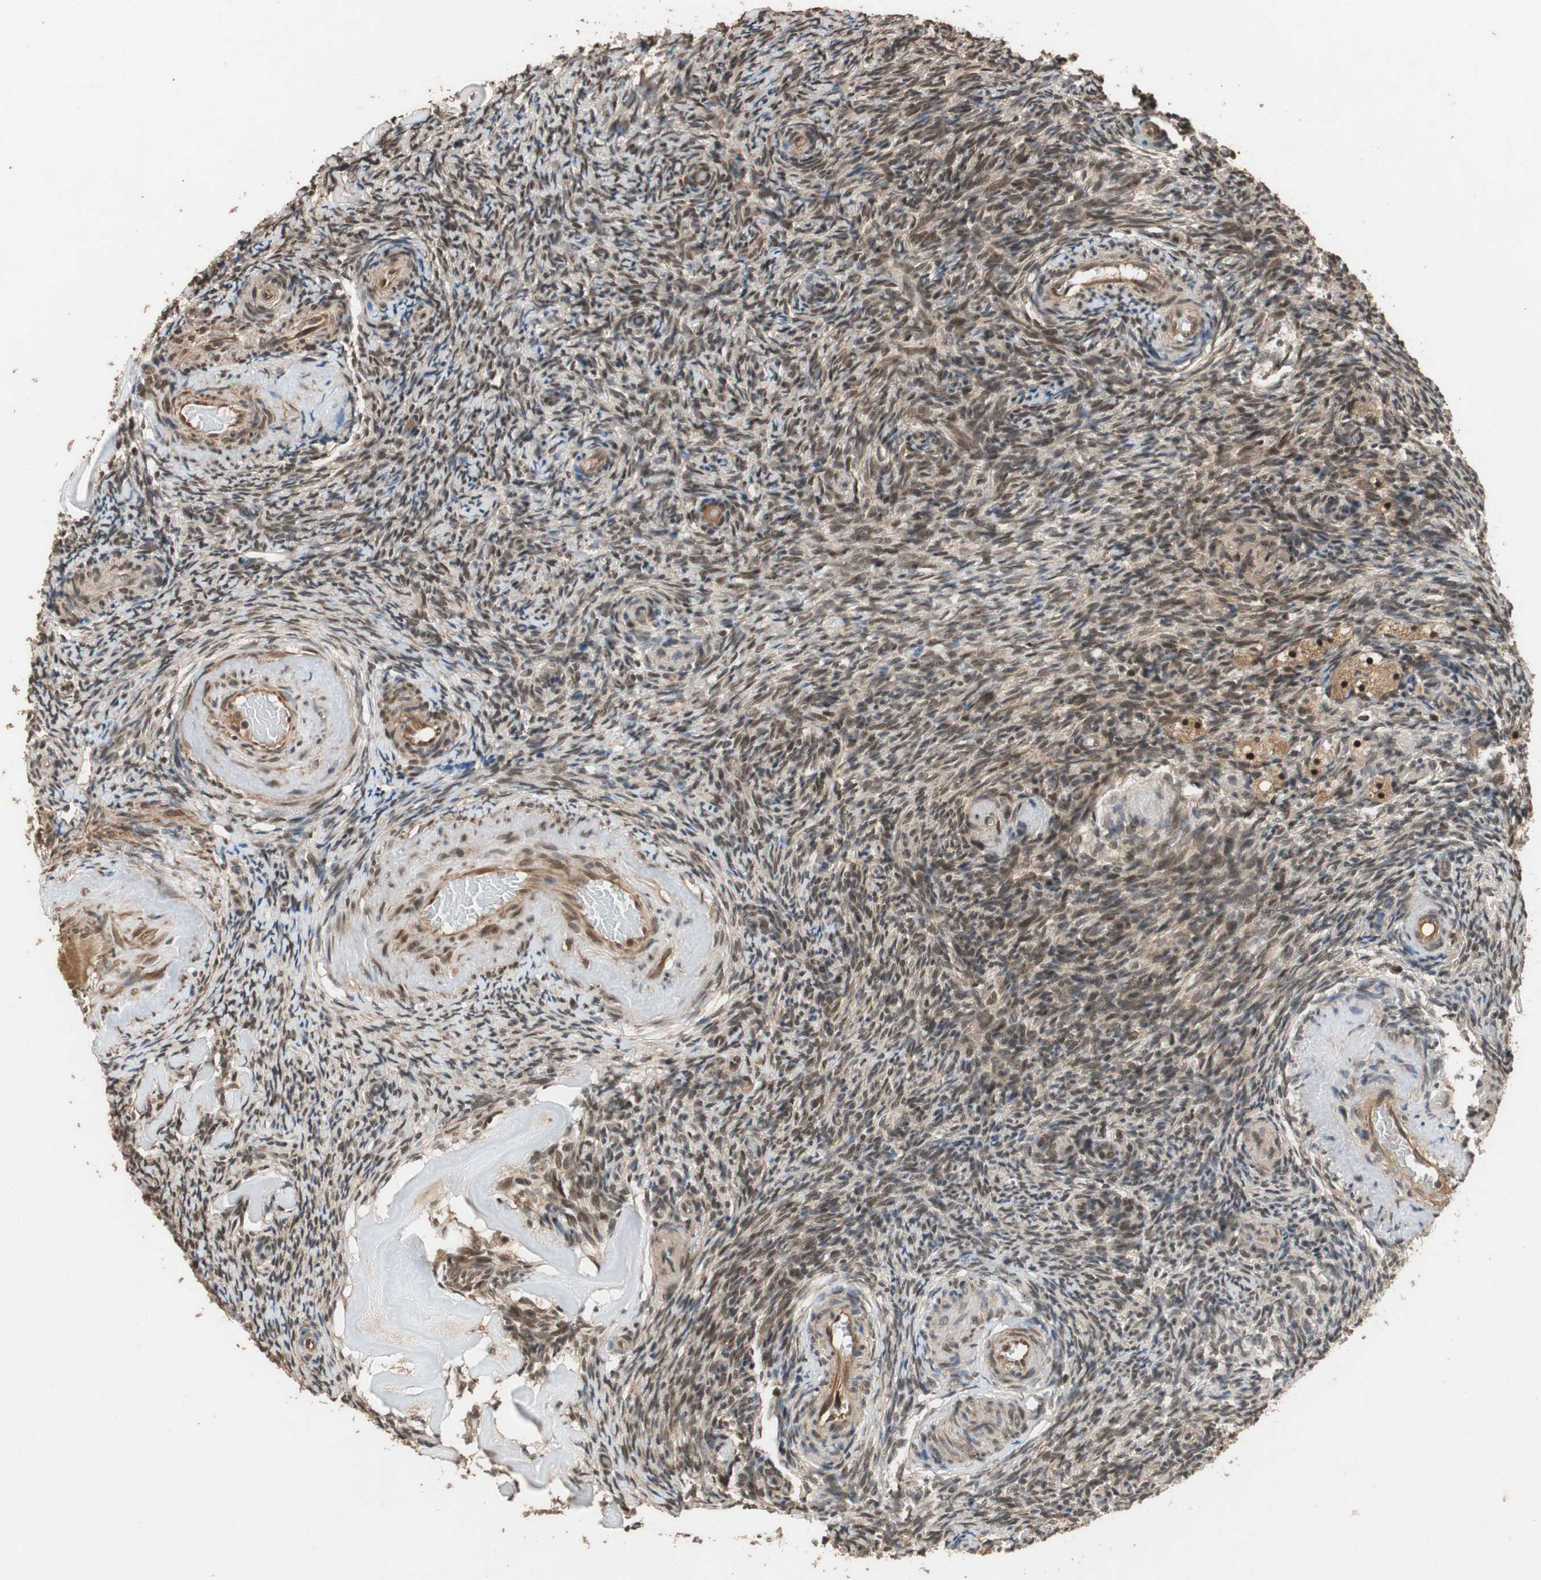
{"staining": {"intensity": "moderate", "quantity": ">75%", "location": "cytoplasmic/membranous,nuclear"}, "tissue": "ovary", "cell_type": "Ovarian stroma cells", "image_type": "normal", "snomed": [{"axis": "morphology", "description": "Normal tissue, NOS"}, {"axis": "topography", "description": "Ovary"}], "caption": "Immunohistochemical staining of benign human ovary exhibits moderate cytoplasmic/membranous,nuclear protein staining in approximately >75% of ovarian stroma cells.", "gene": "CDC5L", "patient": {"sex": "female", "age": 60}}